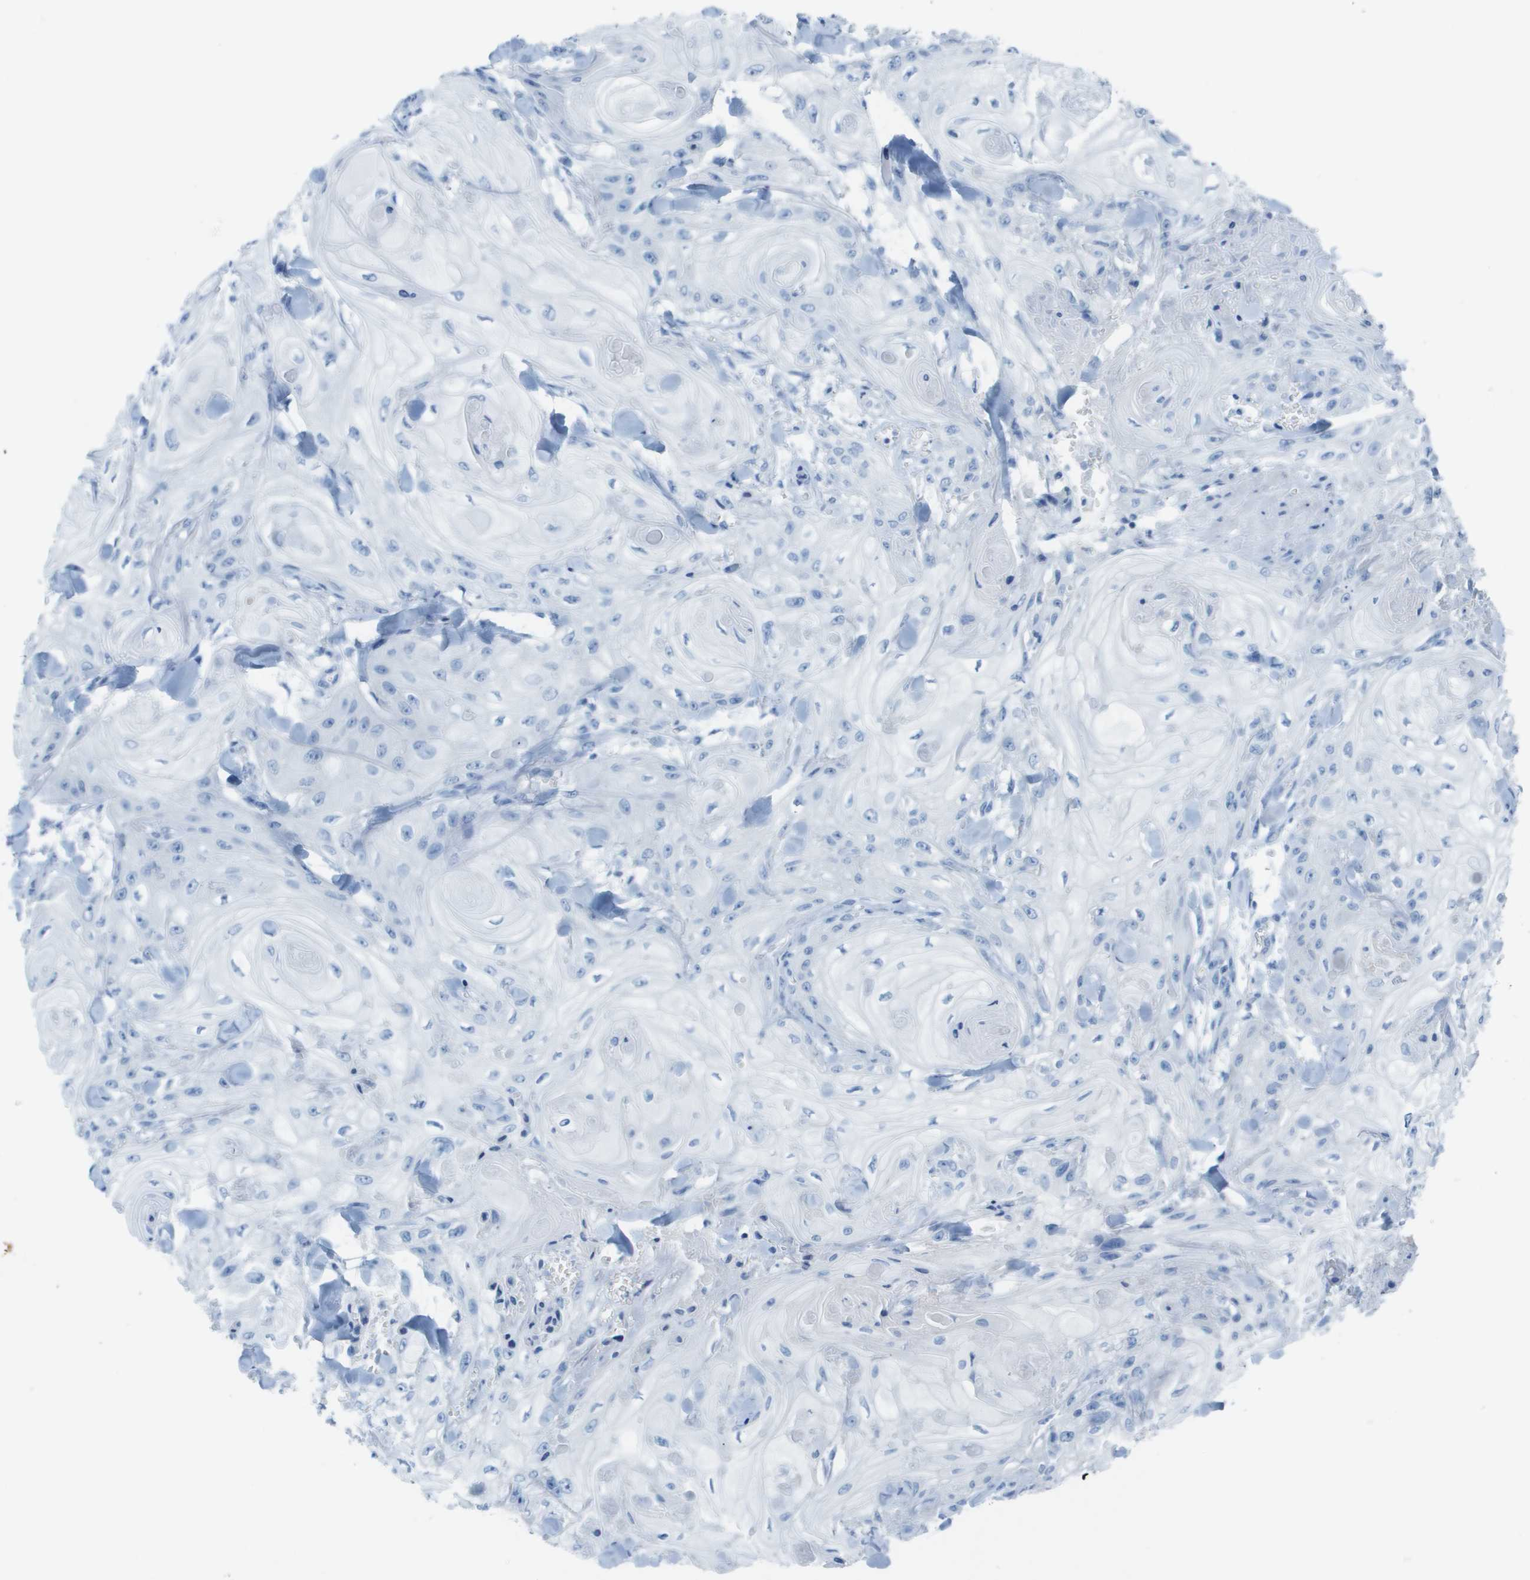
{"staining": {"intensity": "negative", "quantity": "none", "location": "none"}, "tissue": "skin cancer", "cell_type": "Tumor cells", "image_type": "cancer", "snomed": [{"axis": "morphology", "description": "Squamous cell carcinoma, NOS"}, {"axis": "topography", "description": "Skin"}], "caption": "This histopathology image is of squamous cell carcinoma (skin) stained with immunohistochemistry (IHC) to label a protein in brown with the nuclei are counter-stained blue. There is no positivity in tumor cells.", "gene": "CD46", "patient": {"sex": "male", "age": 74}}